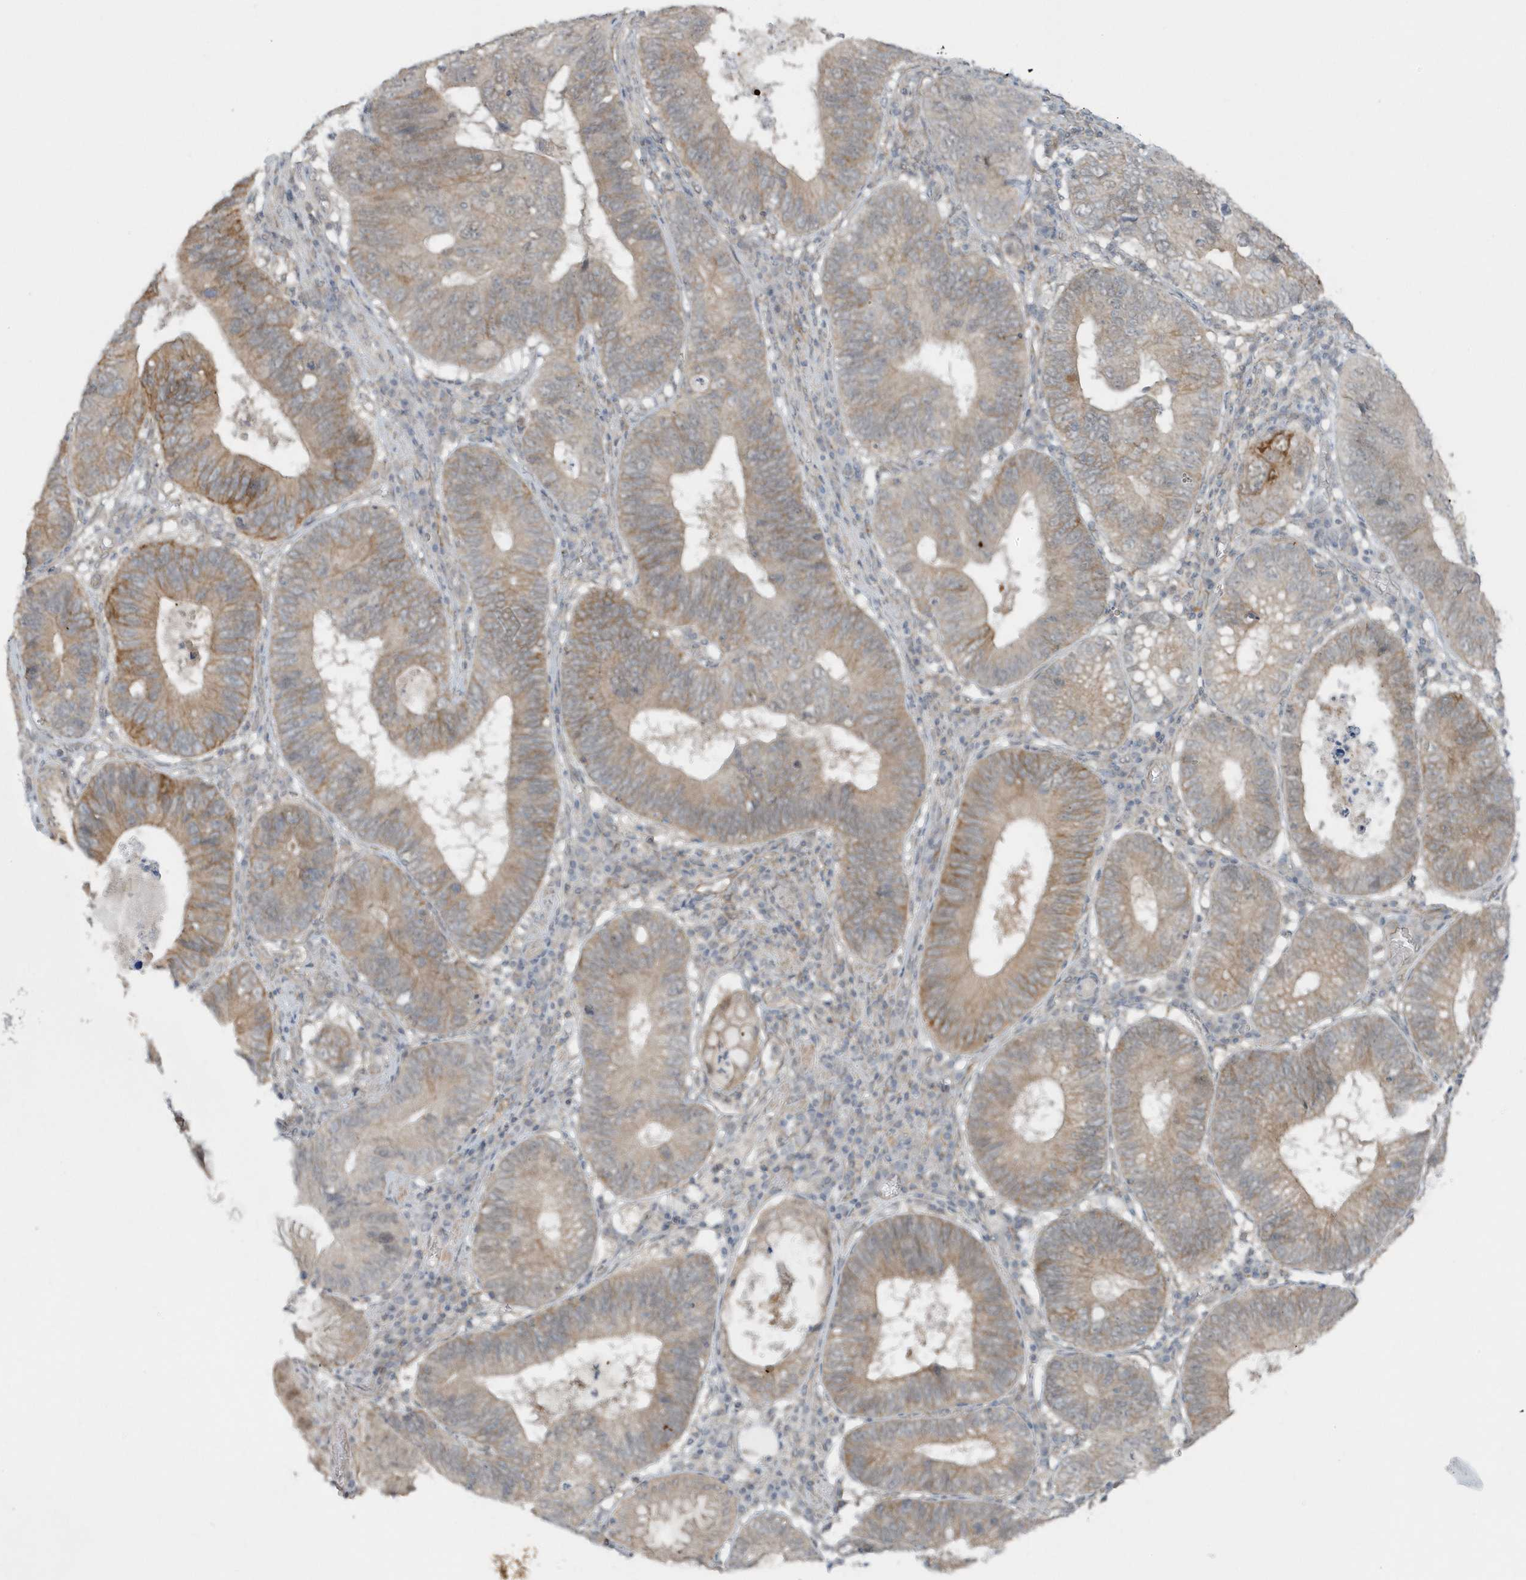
{"staining": {"intensity": "weak", "quantity": "<25%", "location": "cytoplasmic/membranous"}, "tissue": "stomach cancer", "cell_type": "Tumor cells", "image_type": "cancer", "snomed": [{"axis": "morphology", "description": "Adenocarcinoma, NOS"}, {"axis": "topography", "description": "Stomach"}], "caption": "A histopathology image of stomach cancer stained for a protein exhibits no brown staining in tumor cells.", "gene": "PARD3B", "patient": {"sex": "male", "age": 59}}